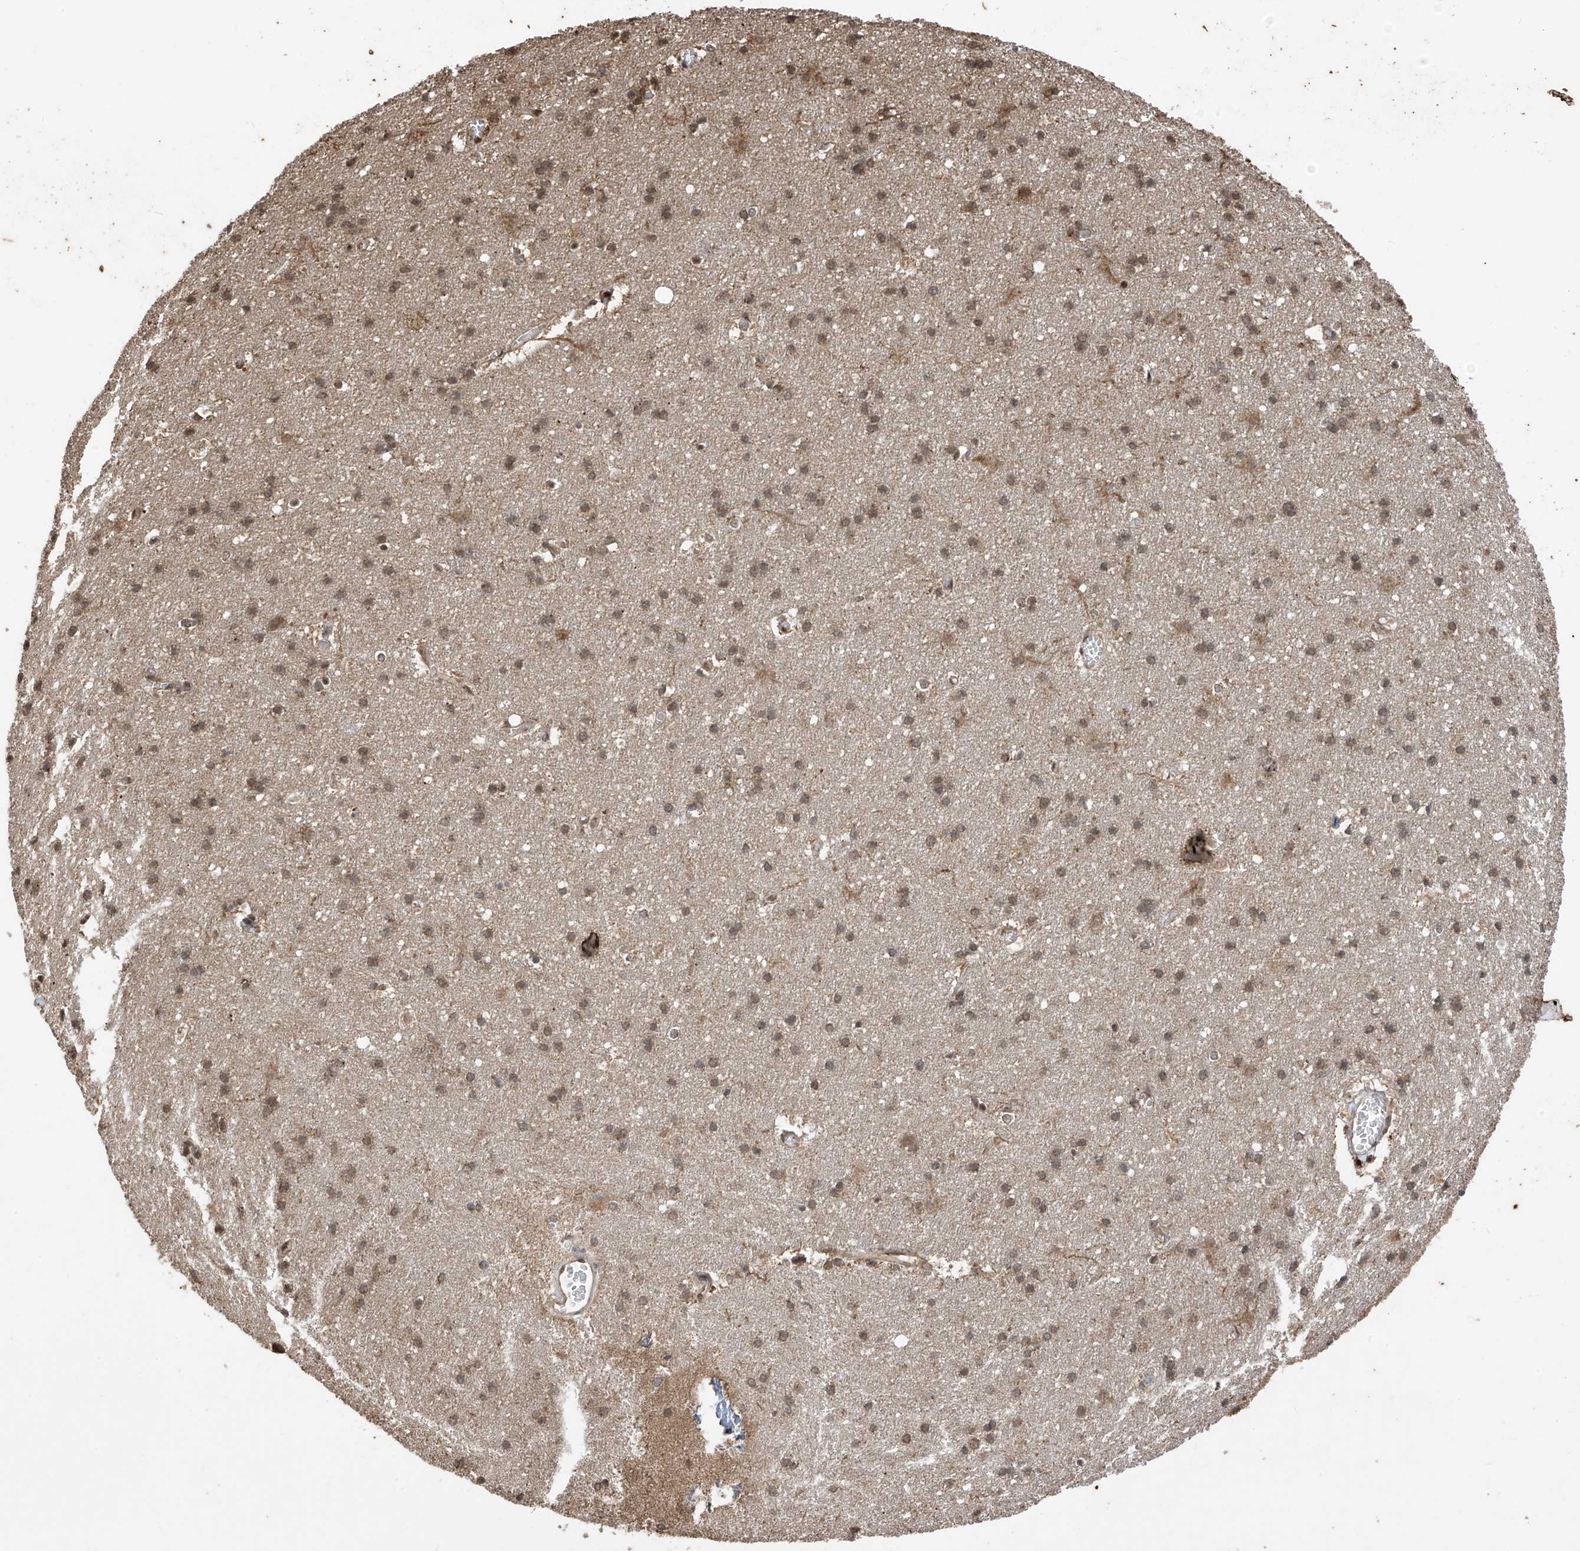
{"staining": {"intensity": "negative", "quantity": "none", "location": "none"}, "tissue": "cerebral cortex", "cell_type": "Endothelial cells", "image_type": "normal", "snomed": [{"axis": "morphology", "description": "Normal tissue, NOS"}, {"axis": "topography", "description": "Cerebral cortex"}], "caption": "Immunohistochemical staining of unremarkable human cerebral cortex displays no significant positivity in endothelial cells. Nuclei are stained in blue.", "gene": "PNPT1", "patient": {"sex": "male", "age": 54}}